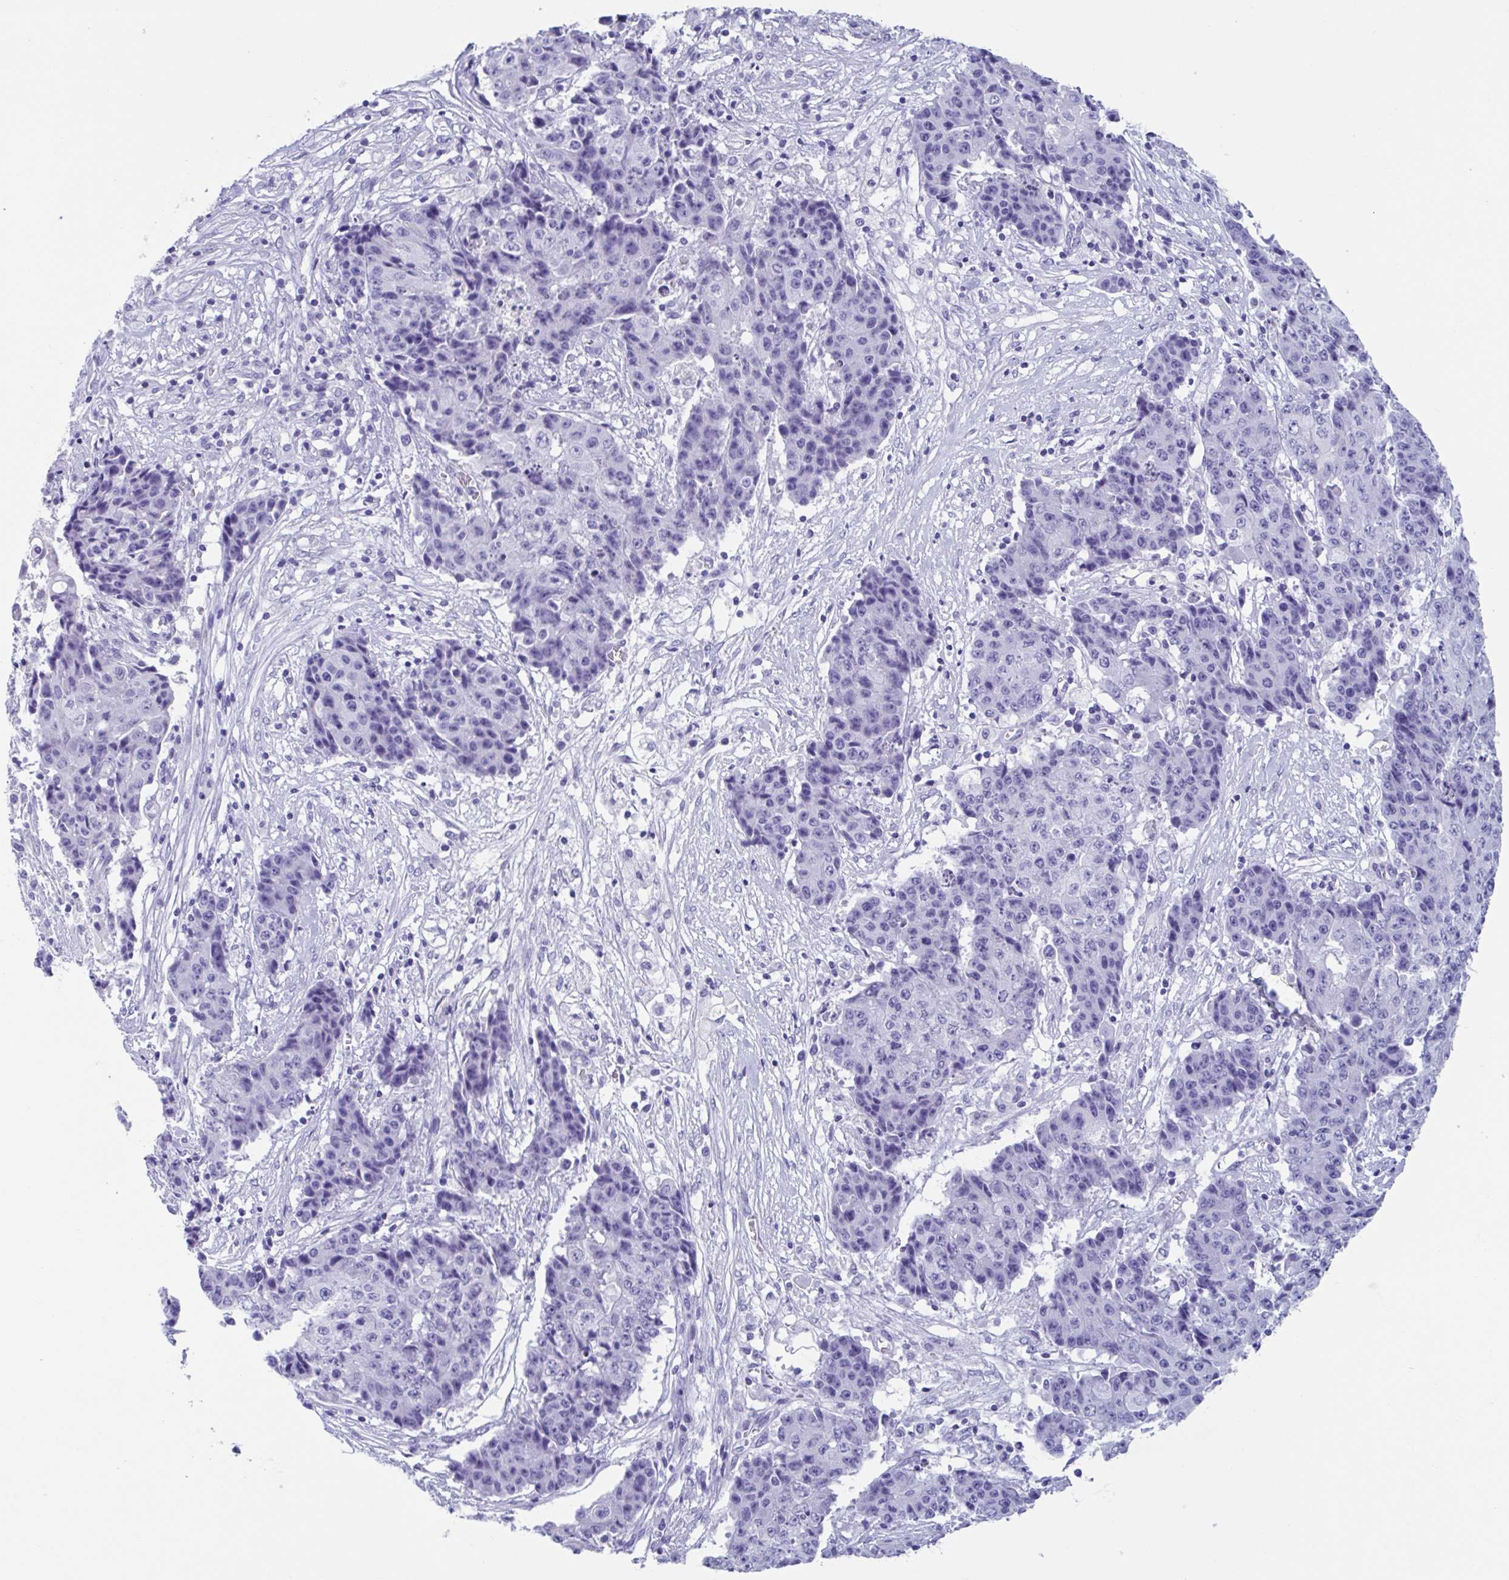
{"staining": {"intensity": "negative", "quantity": "none", "location": "none"}, "tissue": "ovarian cancer", "cell_type": "Tumor cells", "image_type": "cancer", "snomed": [{"axis": "morphology", "description": "Carcinoma, endometroid"}, {"axis": "topography", "description": "Ovary"}], "caption": "A histopathology image of human ovarian cancer is negative for staining in tumor cells.", "gene": "USP35", "patient": {"sex": "female", "age": 42}}